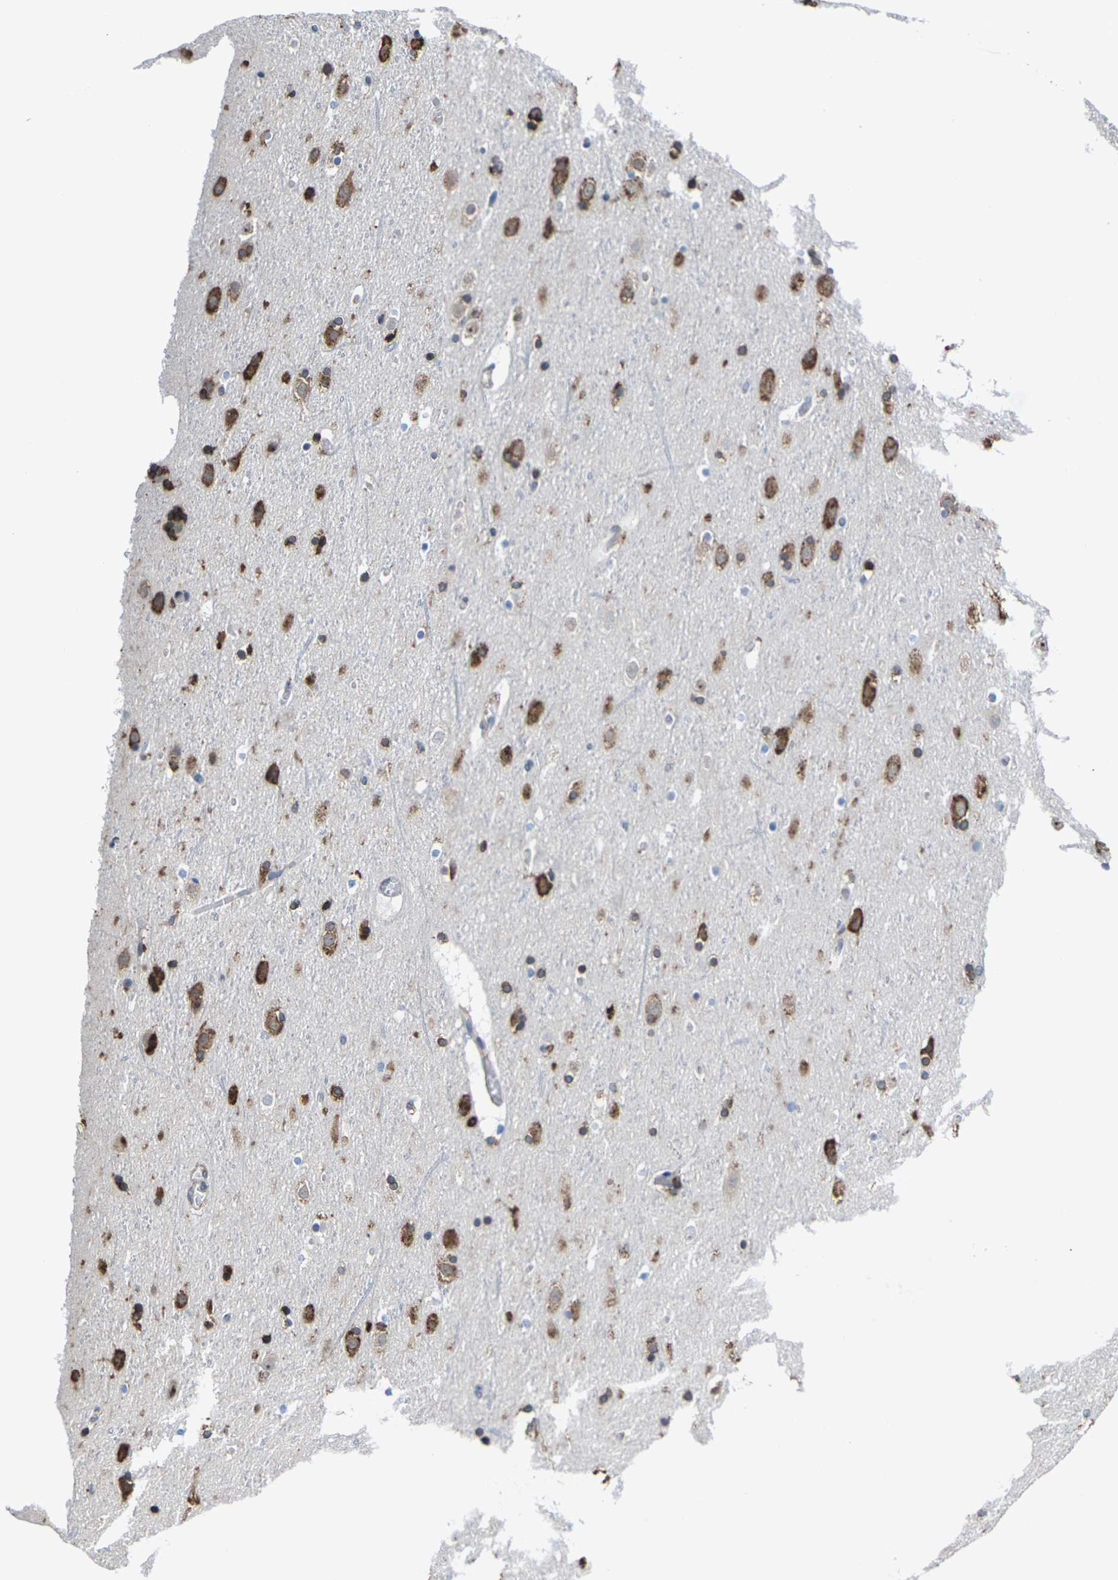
{"staining": {"intensity": "weak", "quantity": ">75%", "location": "cytoplasmic/membranous"}, "tissue": "cerebral cortex", "cell_type": "Endothelial cells", "image_type": "normal", "snomed": [{"axis": "morphology", "description": "Normal tissue, NOS"}, {"axis": "topography", "description": "Cerebral cortex"}], "caption": "The photomicrograph exhibits staining of benign cerebral cortex, revealing weak cytoplasmic/membranous protein expression (brown color) within endothelial cells. (DAB IHC, brown staining for protein, blue staining for nuclei).", "gene": "PDZK1IP1", "patient": {"sex": "male", "age": 45}}